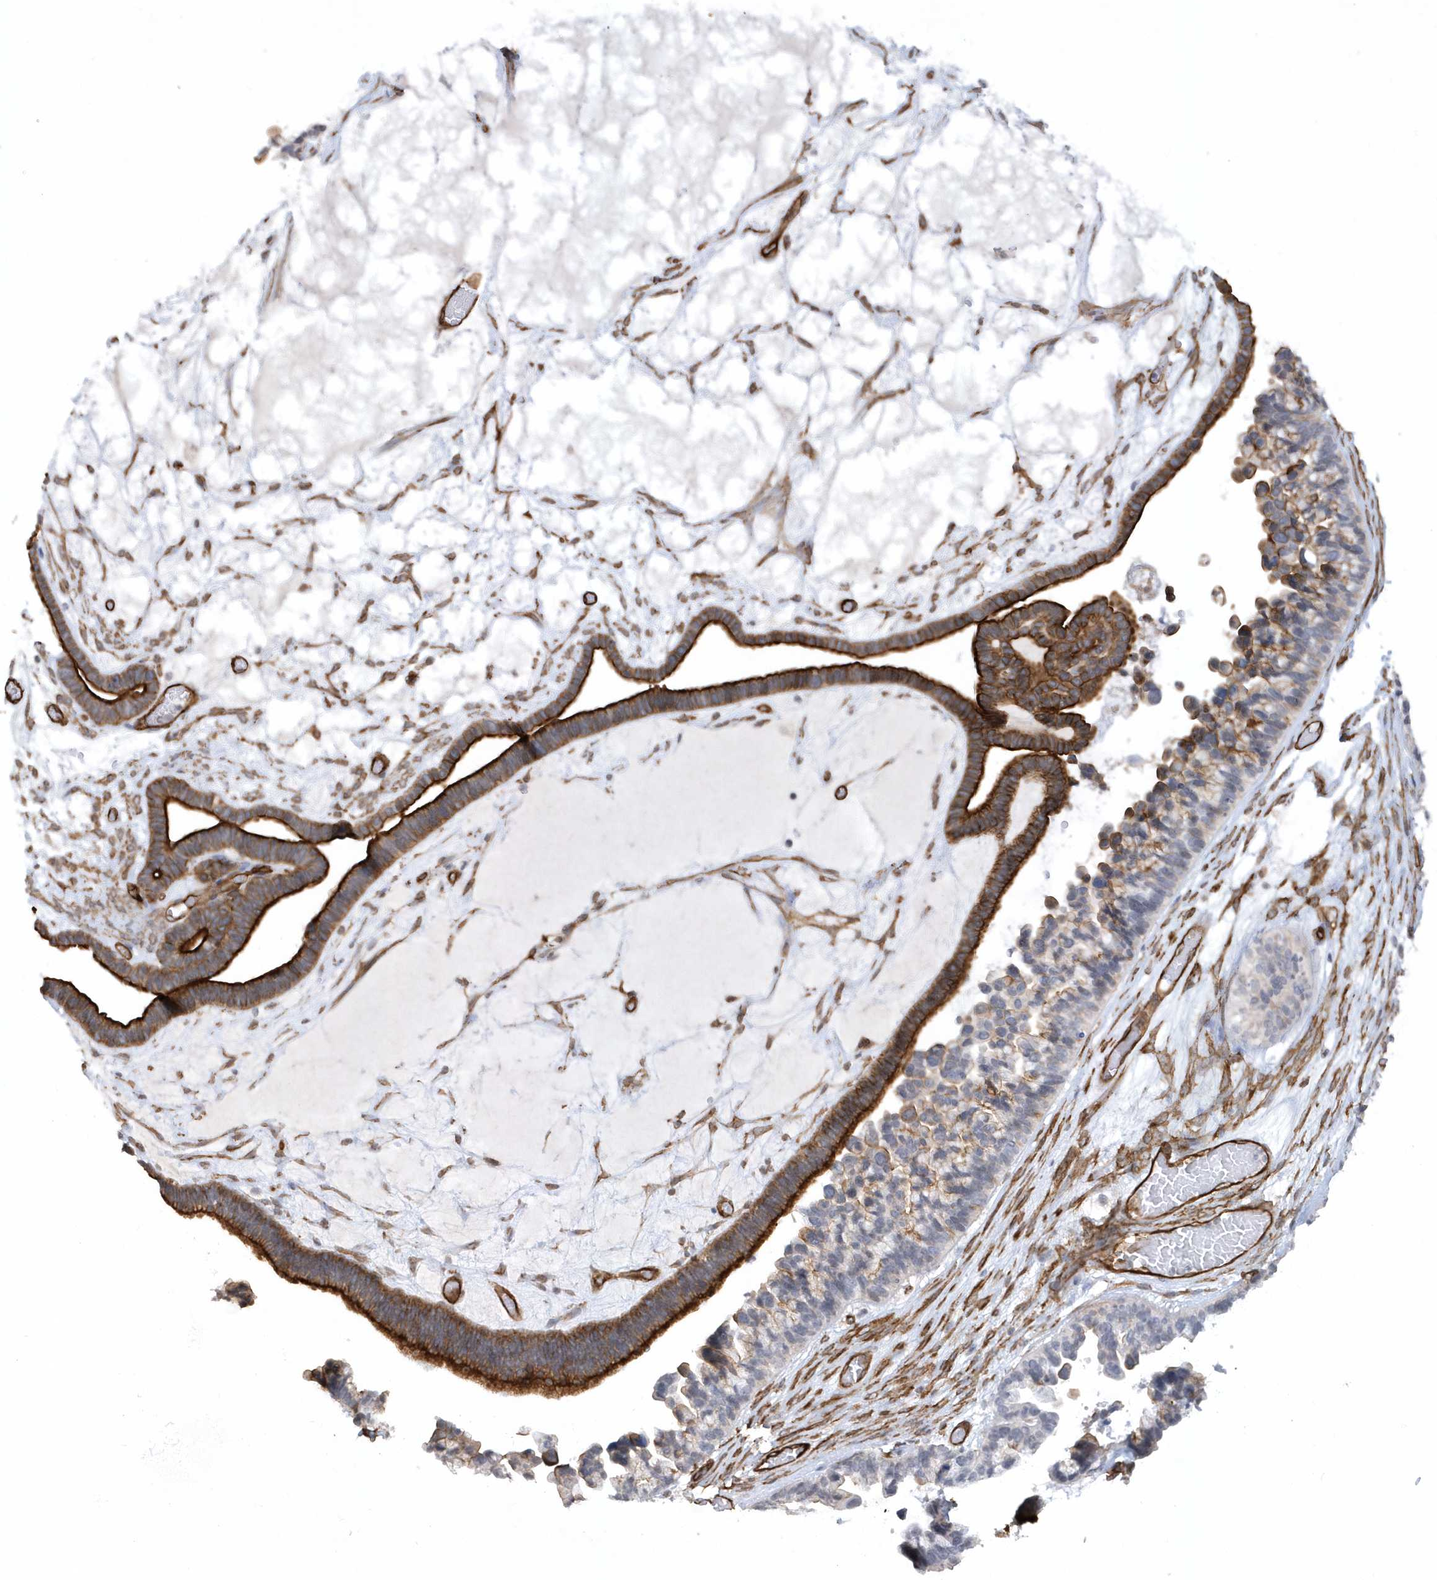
{"staining": {"intensity": "strong", "quantity": ">75%", "location": "cytoplasmic/membranous"}, "tissue": "ovarian cancer", "cell_type": "Tumor cells", "image_type": "cancer", "snomed": [{"axis": "morphology", "description": "Cystadenocarcinoma, serous, NOS"}, {"axis": "topography", "description": "Ovary"}], "caption": "Ovarian cancer (serous cystadenocarcinoma) stained for a protein (brown) demonstrates strong cytoplasmic/membranous positive staining in approximately >75% of tumor cells.", "gene": "RAI14", "patient": {"sex": "female", "age": 56}}